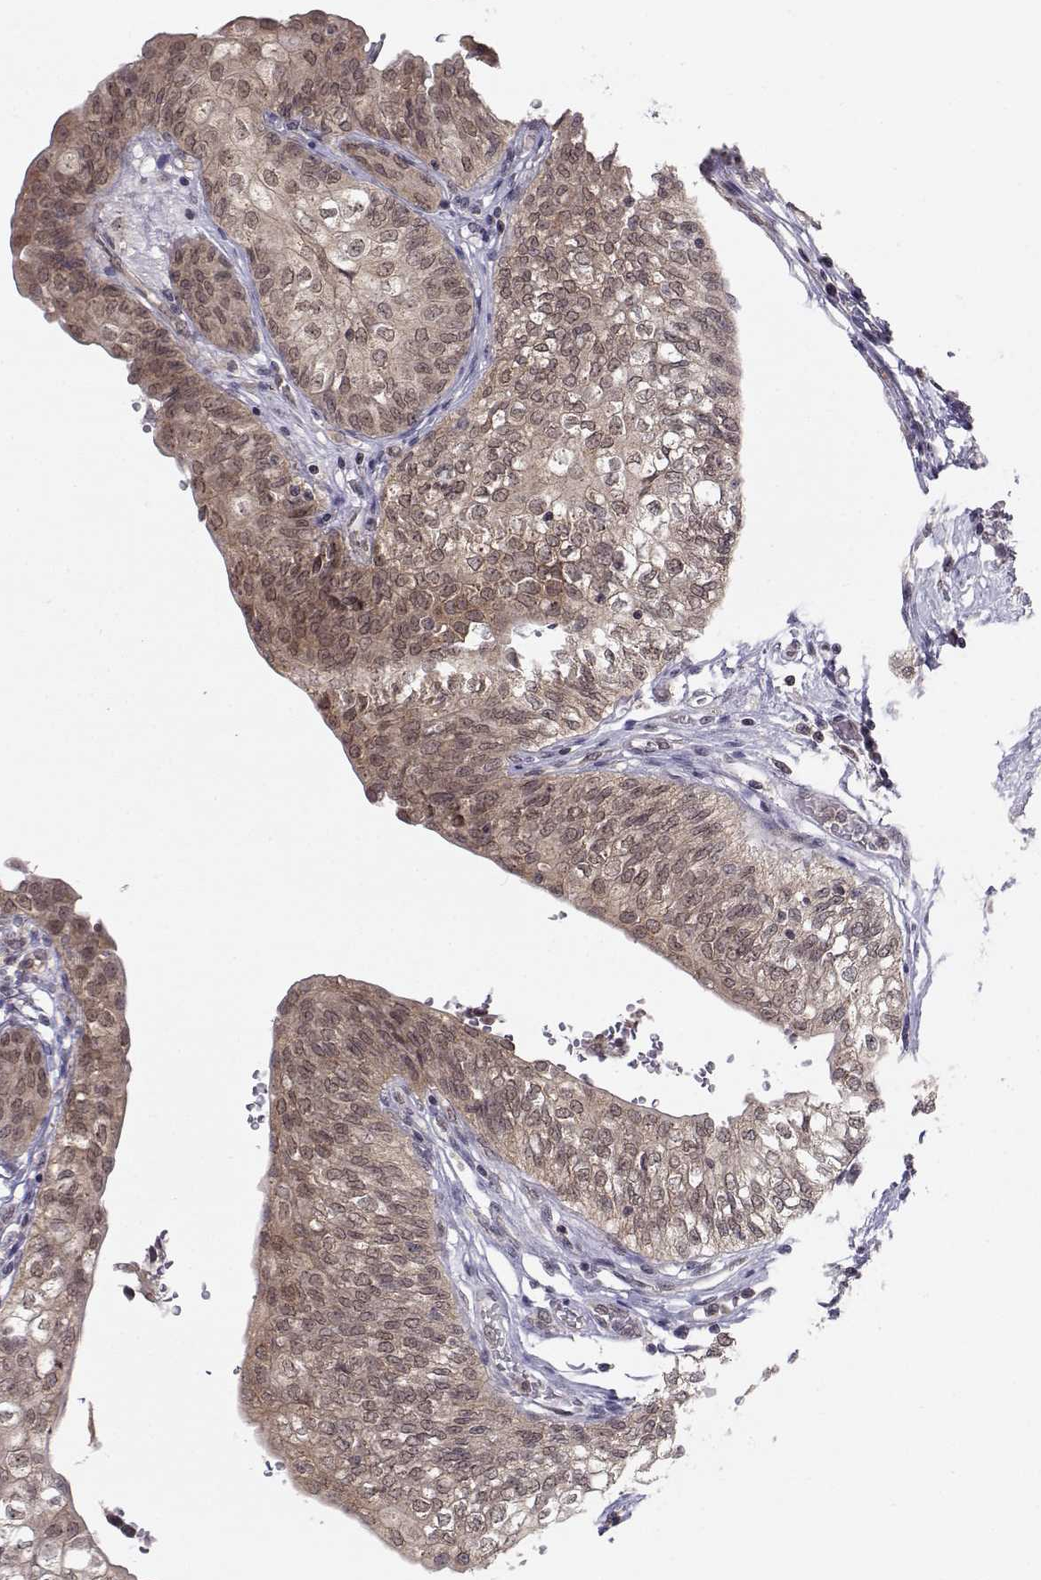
{"staining": {"intensity": "moderate", "quantity": ">75%", "location": "cytoplasmic/membranous"}, "tissue": "urinary bladder", "cell_type": "Urothelial cells", "image_type": "normal", "snomed": [{"axis": "morphology", "description": "Normal tissue, NOS"}, {"axis": "morphology", "description": "Neoplasm, malignant, NOS"}, {"axis": "topography", "description": "Urinary bladder"}], "caption": "A high-resolution image shows immunohistochemistry (IHC) staining of benign urinary bladder, which demonstrates moderate cytoplasmic/membranous positivity in approximately >75% of urothelial cells. The protein of interest is stained brown, and the nuclei are stained in blue (DAB (3,3'-diaminobenzidine) IHC with brightfield microscopy, high magnification).", "gene": "KIF13B", "patient": {"sex": "male", "age": 68}}